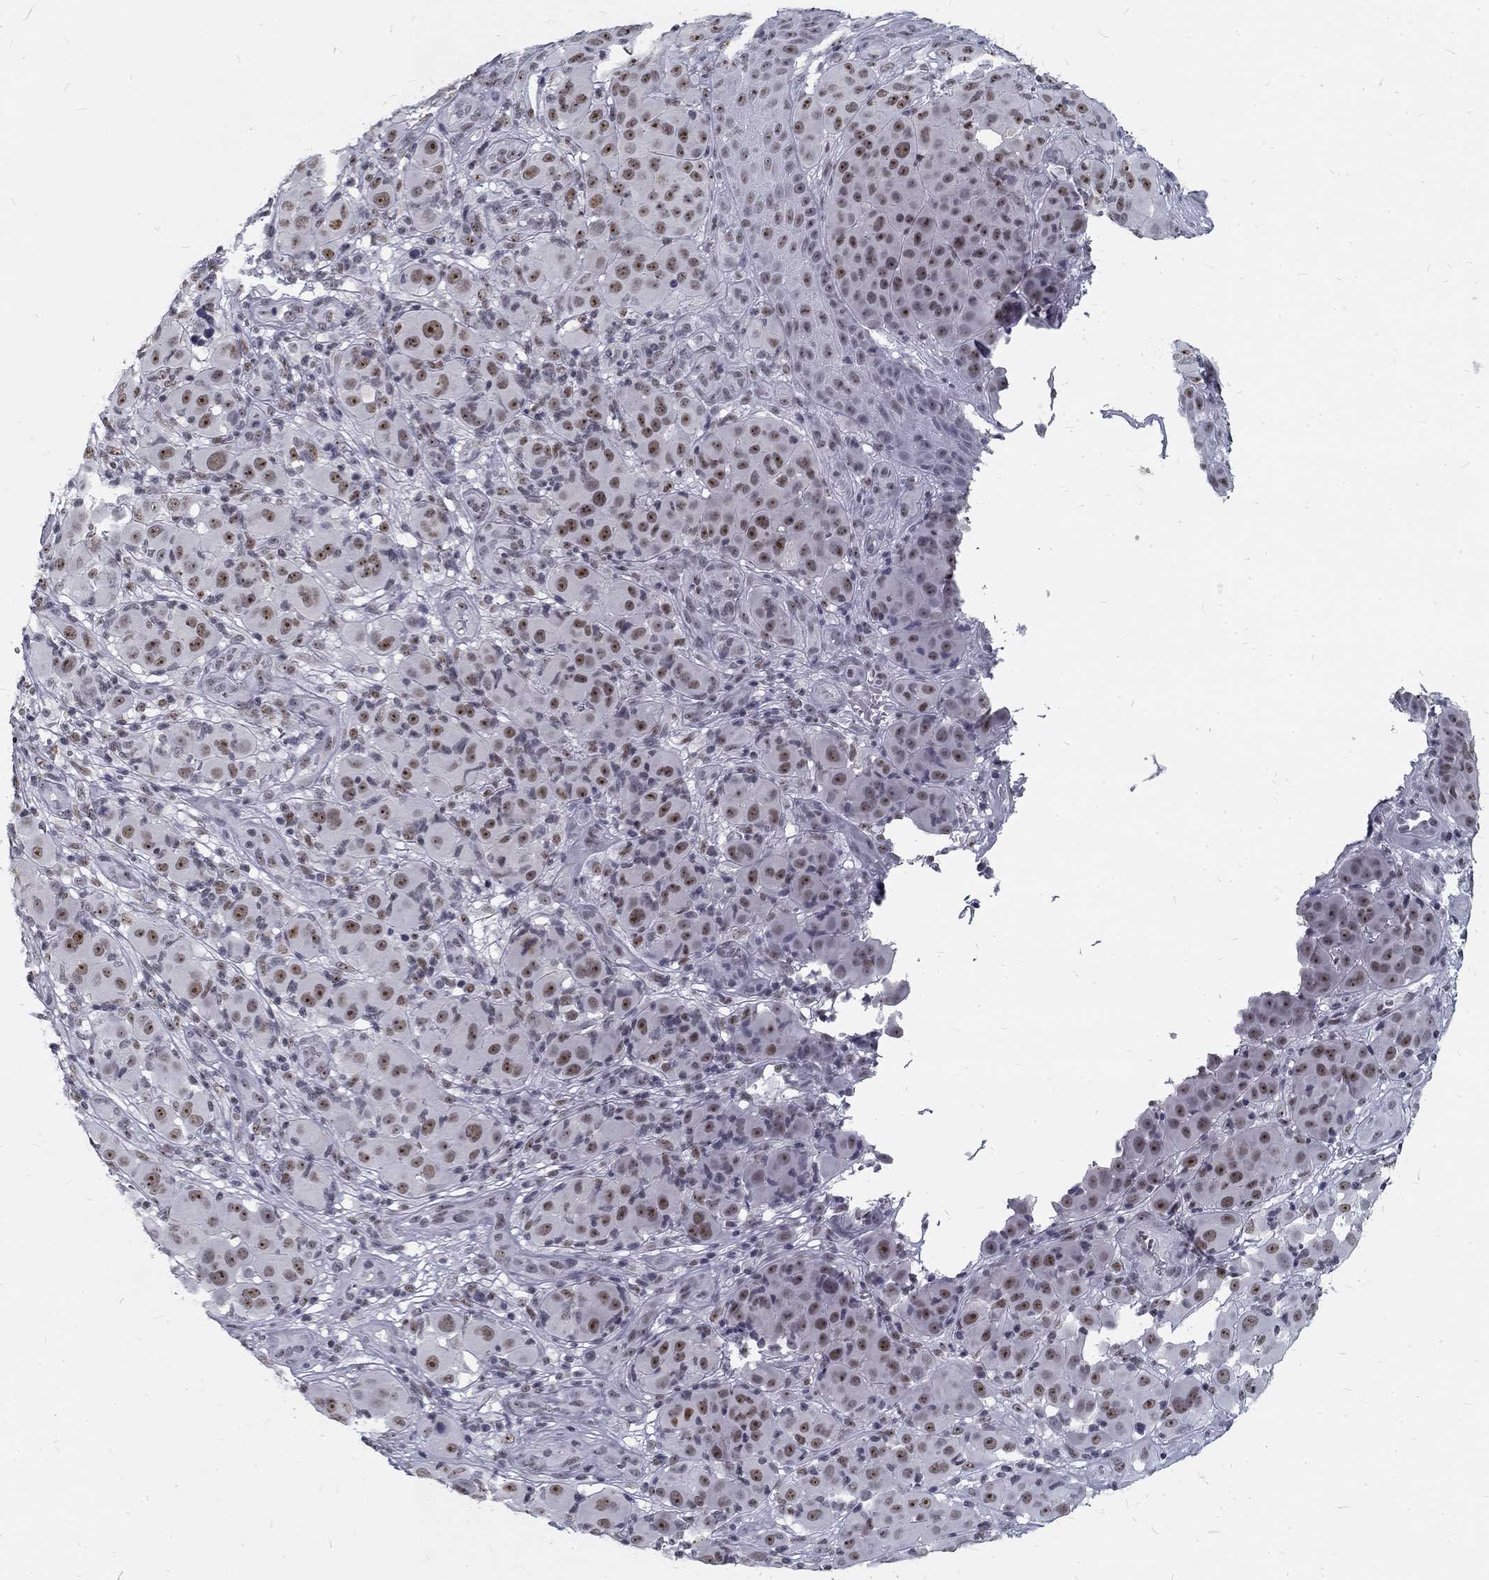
{"staining": {"intensity": "moderate", "quantity": "25%-75%", "location": "nuclear"}, "tissue": "melanoma", "cell_type": "Tumor cells", "image_type": "cancer", "snomed": [{"axis": "morphology", "description": "Malignant melanoma, NOS"}, {"axis": "topography", "description": "Skin"}], "caption": "Melanoma stained with immunohistochemistry demonstrates moderate nuclear positivity in about 25%-75% of tumor cells.", "gene": "SNORC", "patient": {"sex": "female", "age": 87}}